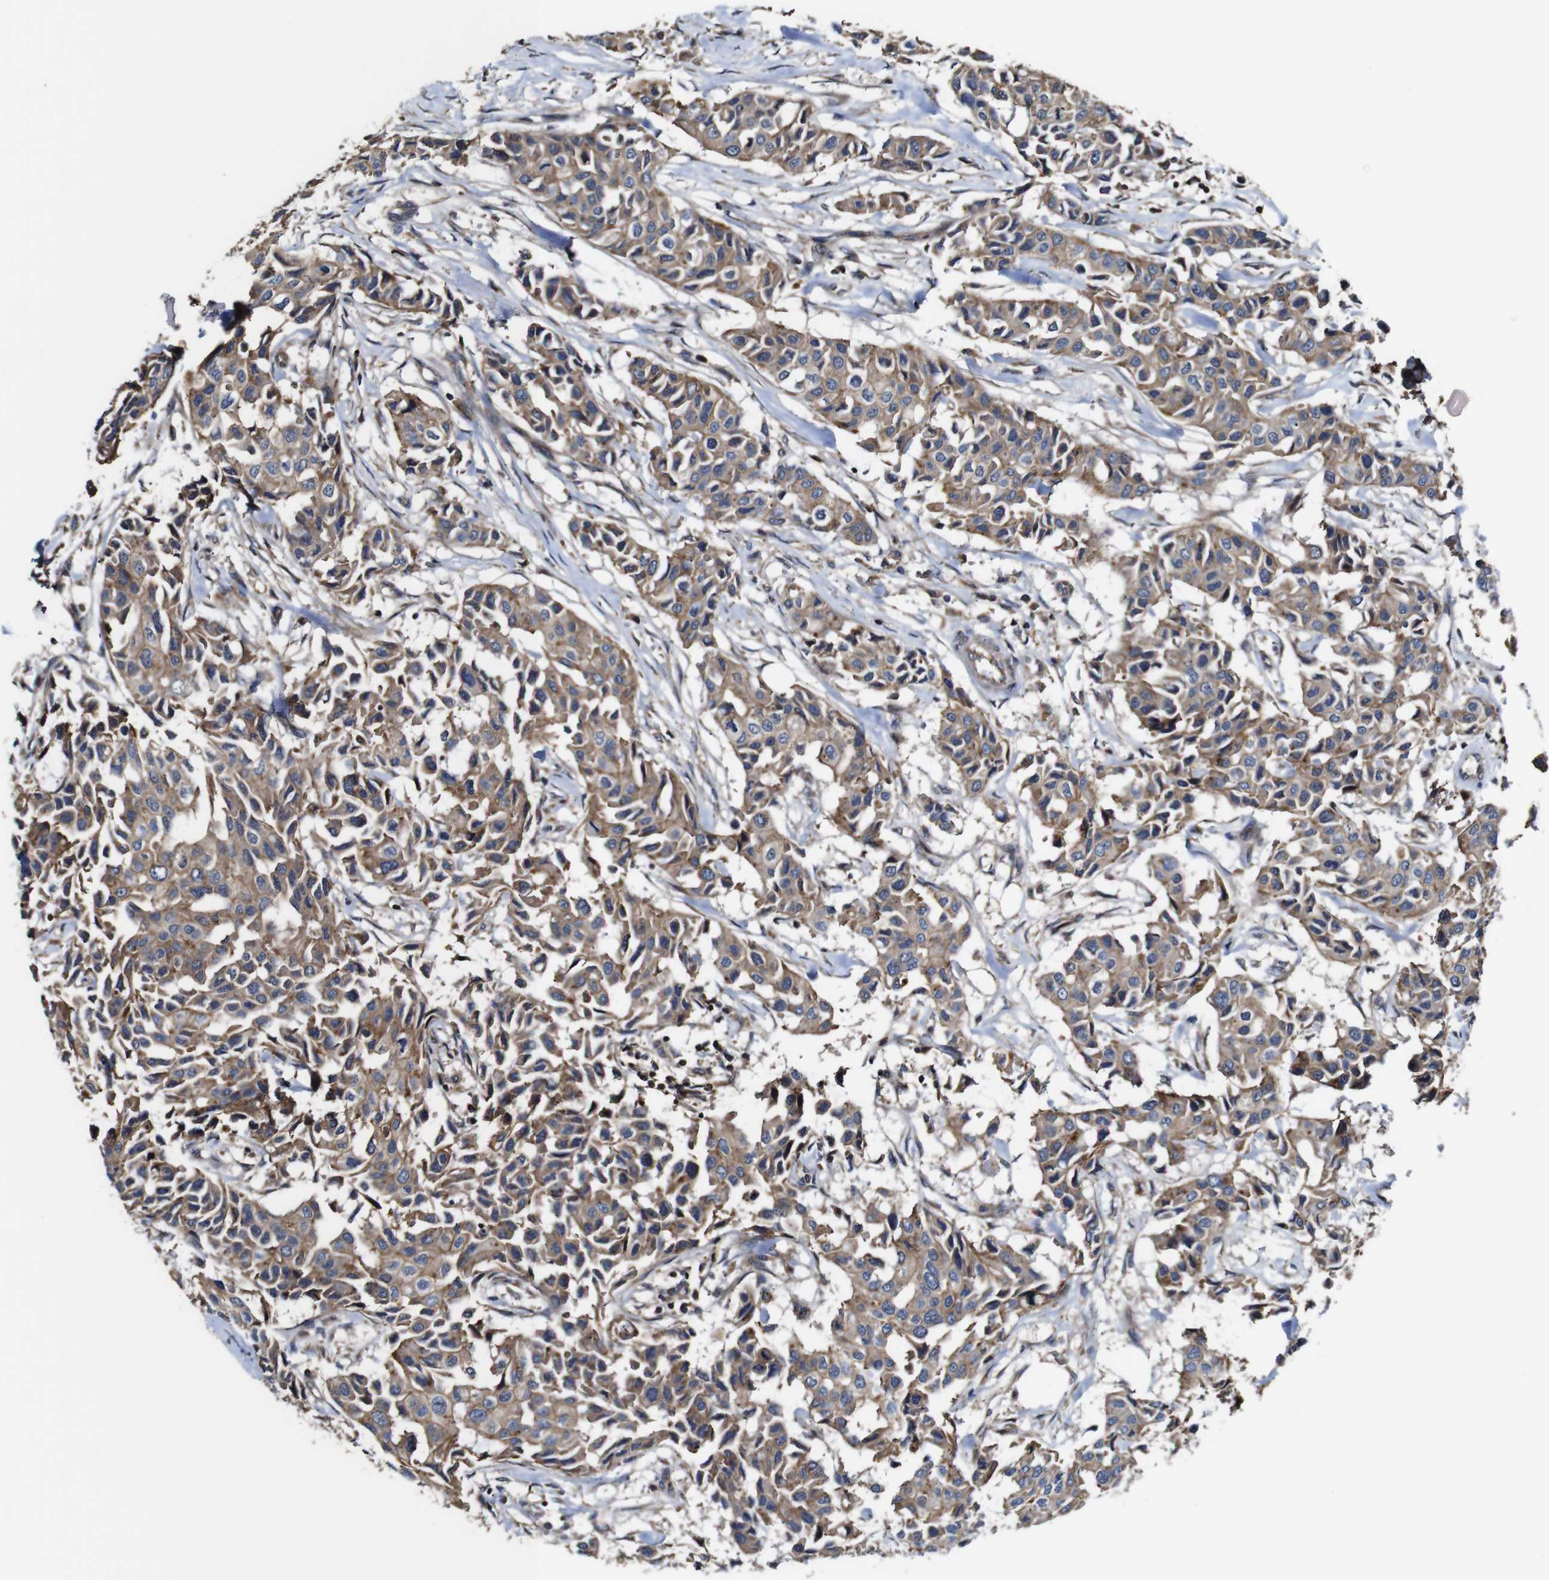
{"staining": {"intensity": "moderate", "quantity": ">75%", "location": "cytoplasmic/membranous"}, "tissue": "breast cancer", "cell_type": "Tumor cells", "image_type": "cancer", "snomed": [{"axis": "morphology", "description": "Duct carcinoma"}, {"axis": "topography", "description": "Breast"}], "caption": "Brown immunohistochemical staining in human breast cancer (intraductal carcinoma) displays moderate cytoplasmic/membranous positivity in approximately >75% of tumor cells. (IHC, brightfield microscopy, high magnification).", "gene": "TNIK", "patient": {"sex": "female", "age": 80}}